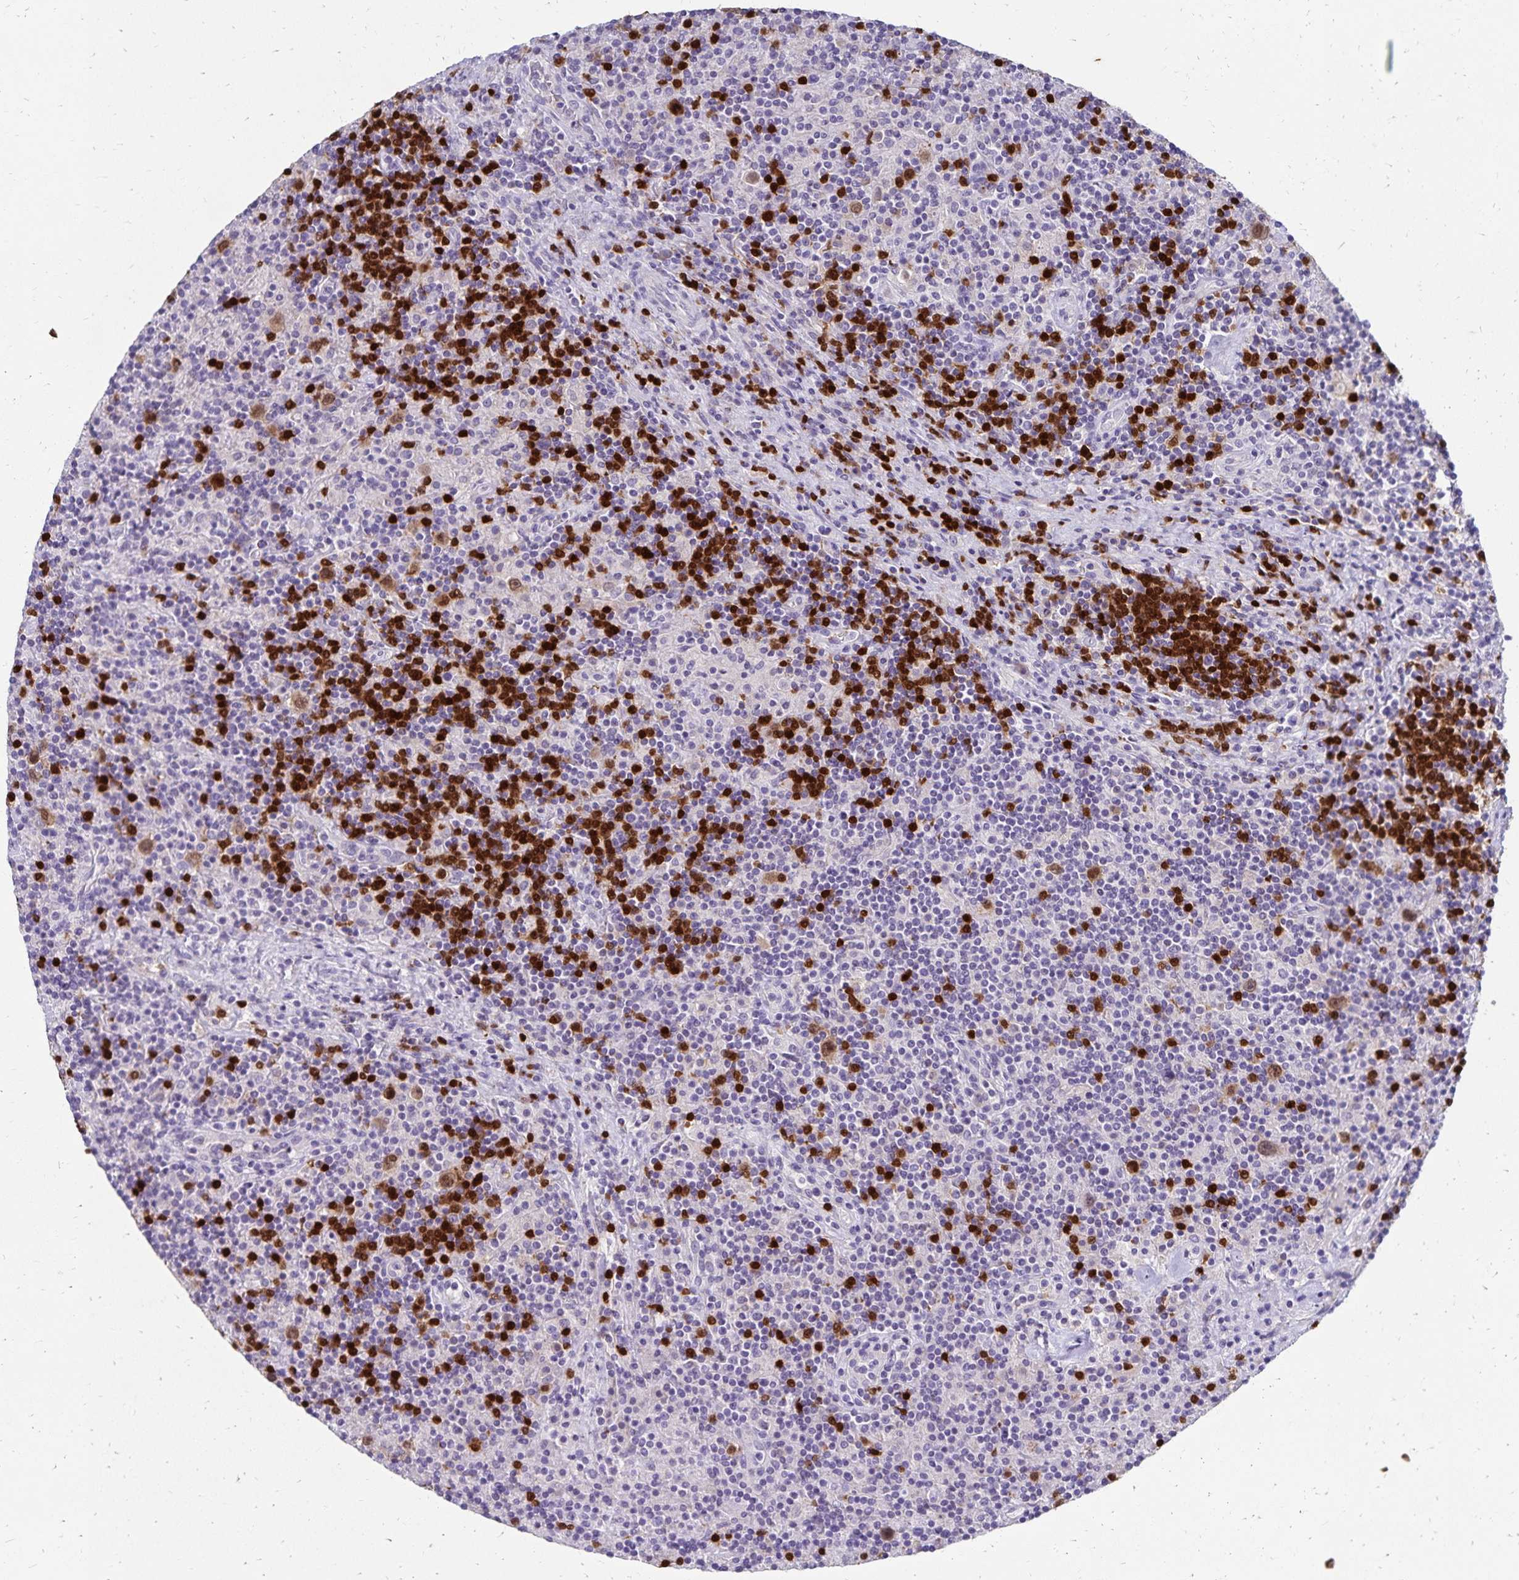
{"staining": {"intensity": "weak", "quantity": ">75%", "location": "nuclear"}, "tissue": "lymphoma", "cell_type": "Tumor cells", "image_type": "cancer", "snomed": [{"axis": "morphology", "description": "Hodgkin's disease, NOS"}, {"axis": "topography", "description": "Lymph node"}], "caption": "Lymphoma stained for a protein shows weak nuclear positivity in tumor cells.", "gene": "PAX5", "patient": {"sex": "male", "age": 70}}